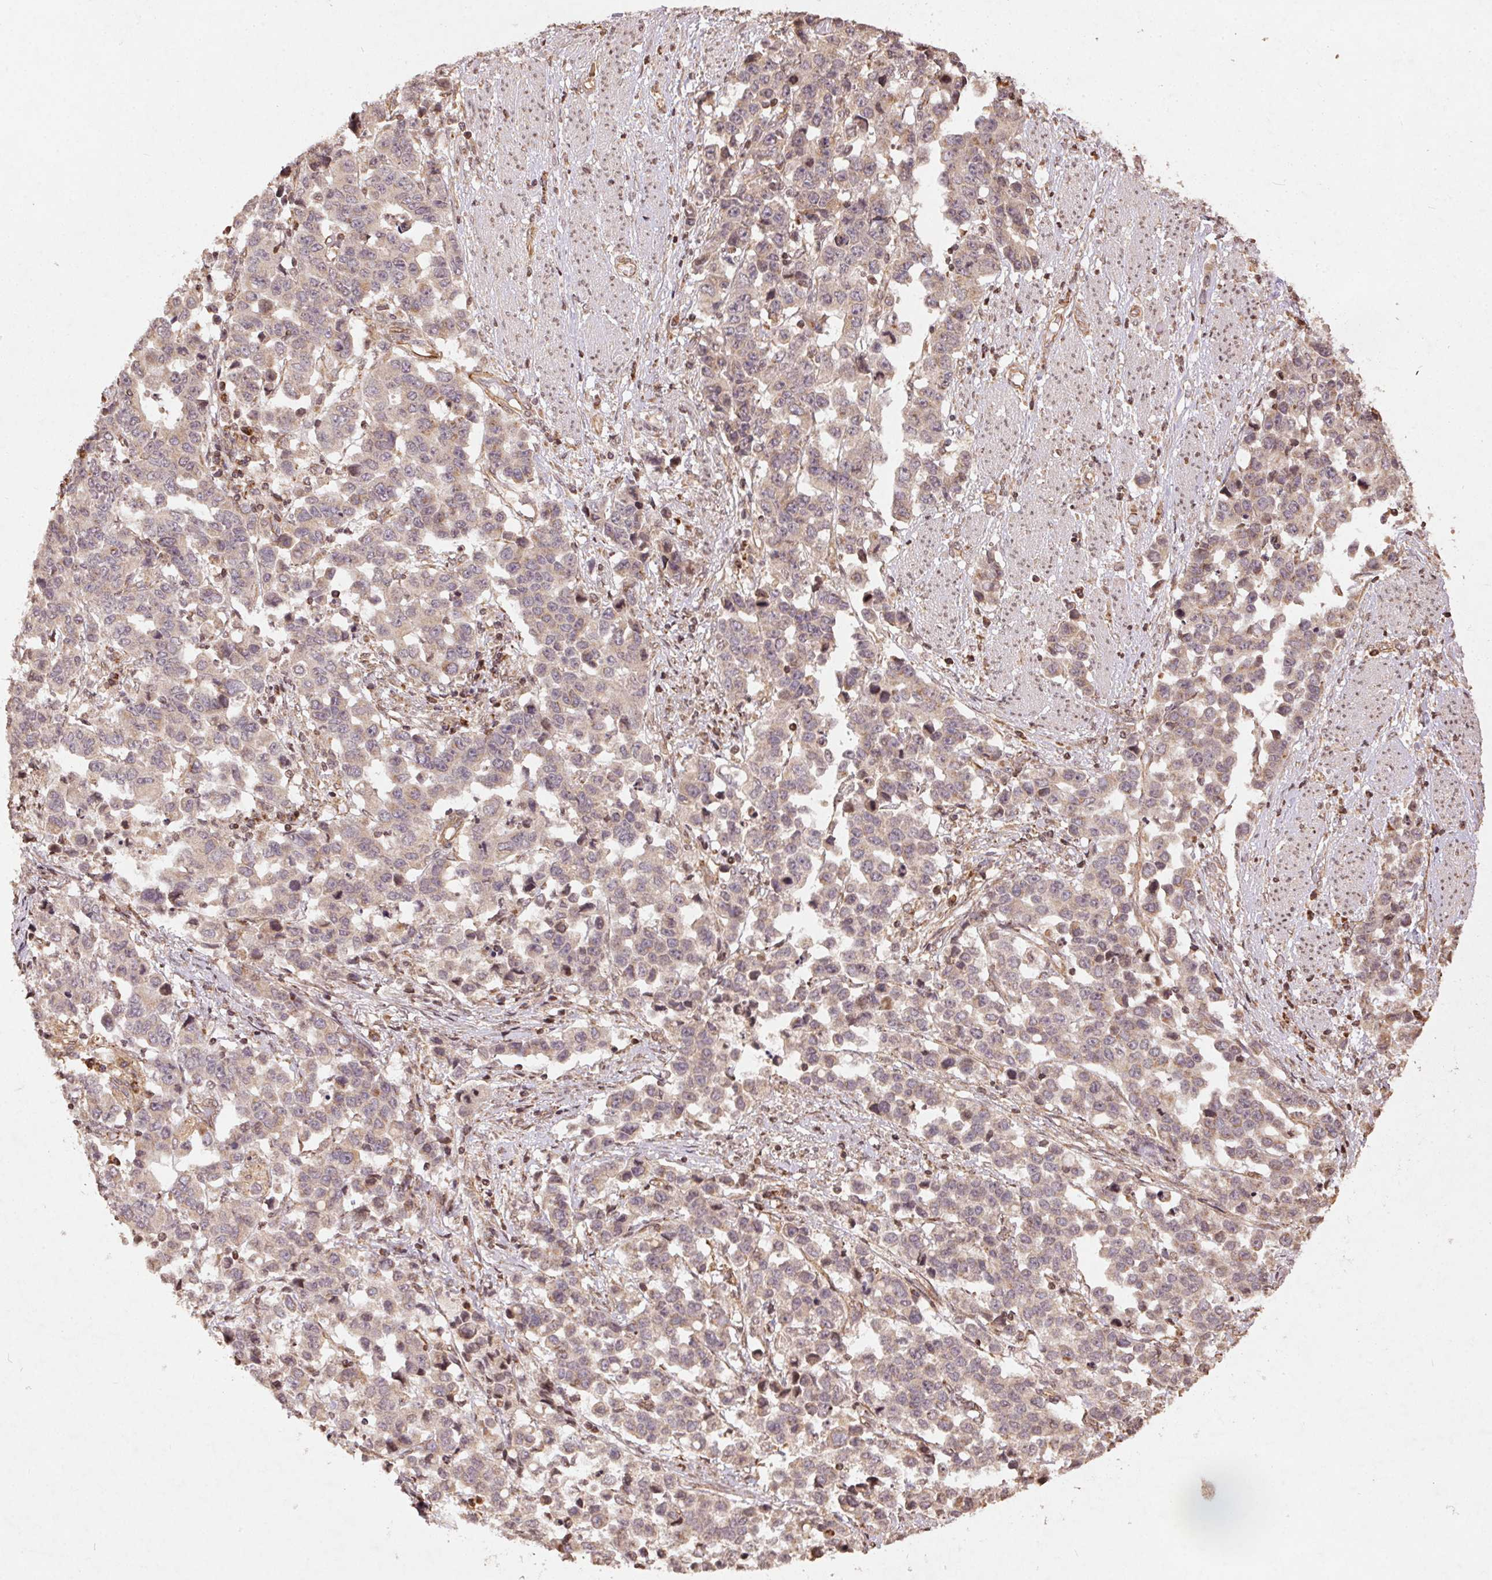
{"staining": {"intensity": "weak", "quantity": "25%-75%", "location": "cytoplasmic/membranous"}, "tissue": "stomach cancer", "cell_type": "Tumor cells", "image_type": "cancer", "snomed": [{"axis": "morphology", "description": "Adenocarcinoma, NOS"}, {"axis": "topography", "description": "Stomach, upper"}], "caption": "DAB (3,3'-diaminobenzidine) immunohistochemical staining of stomach cancer shows weak cytoplasmic/membranous protein staining in about 25%-75% of tumor cells.", "gene": "SPRED2", "patient": {"sex": "male", "age": 69}}